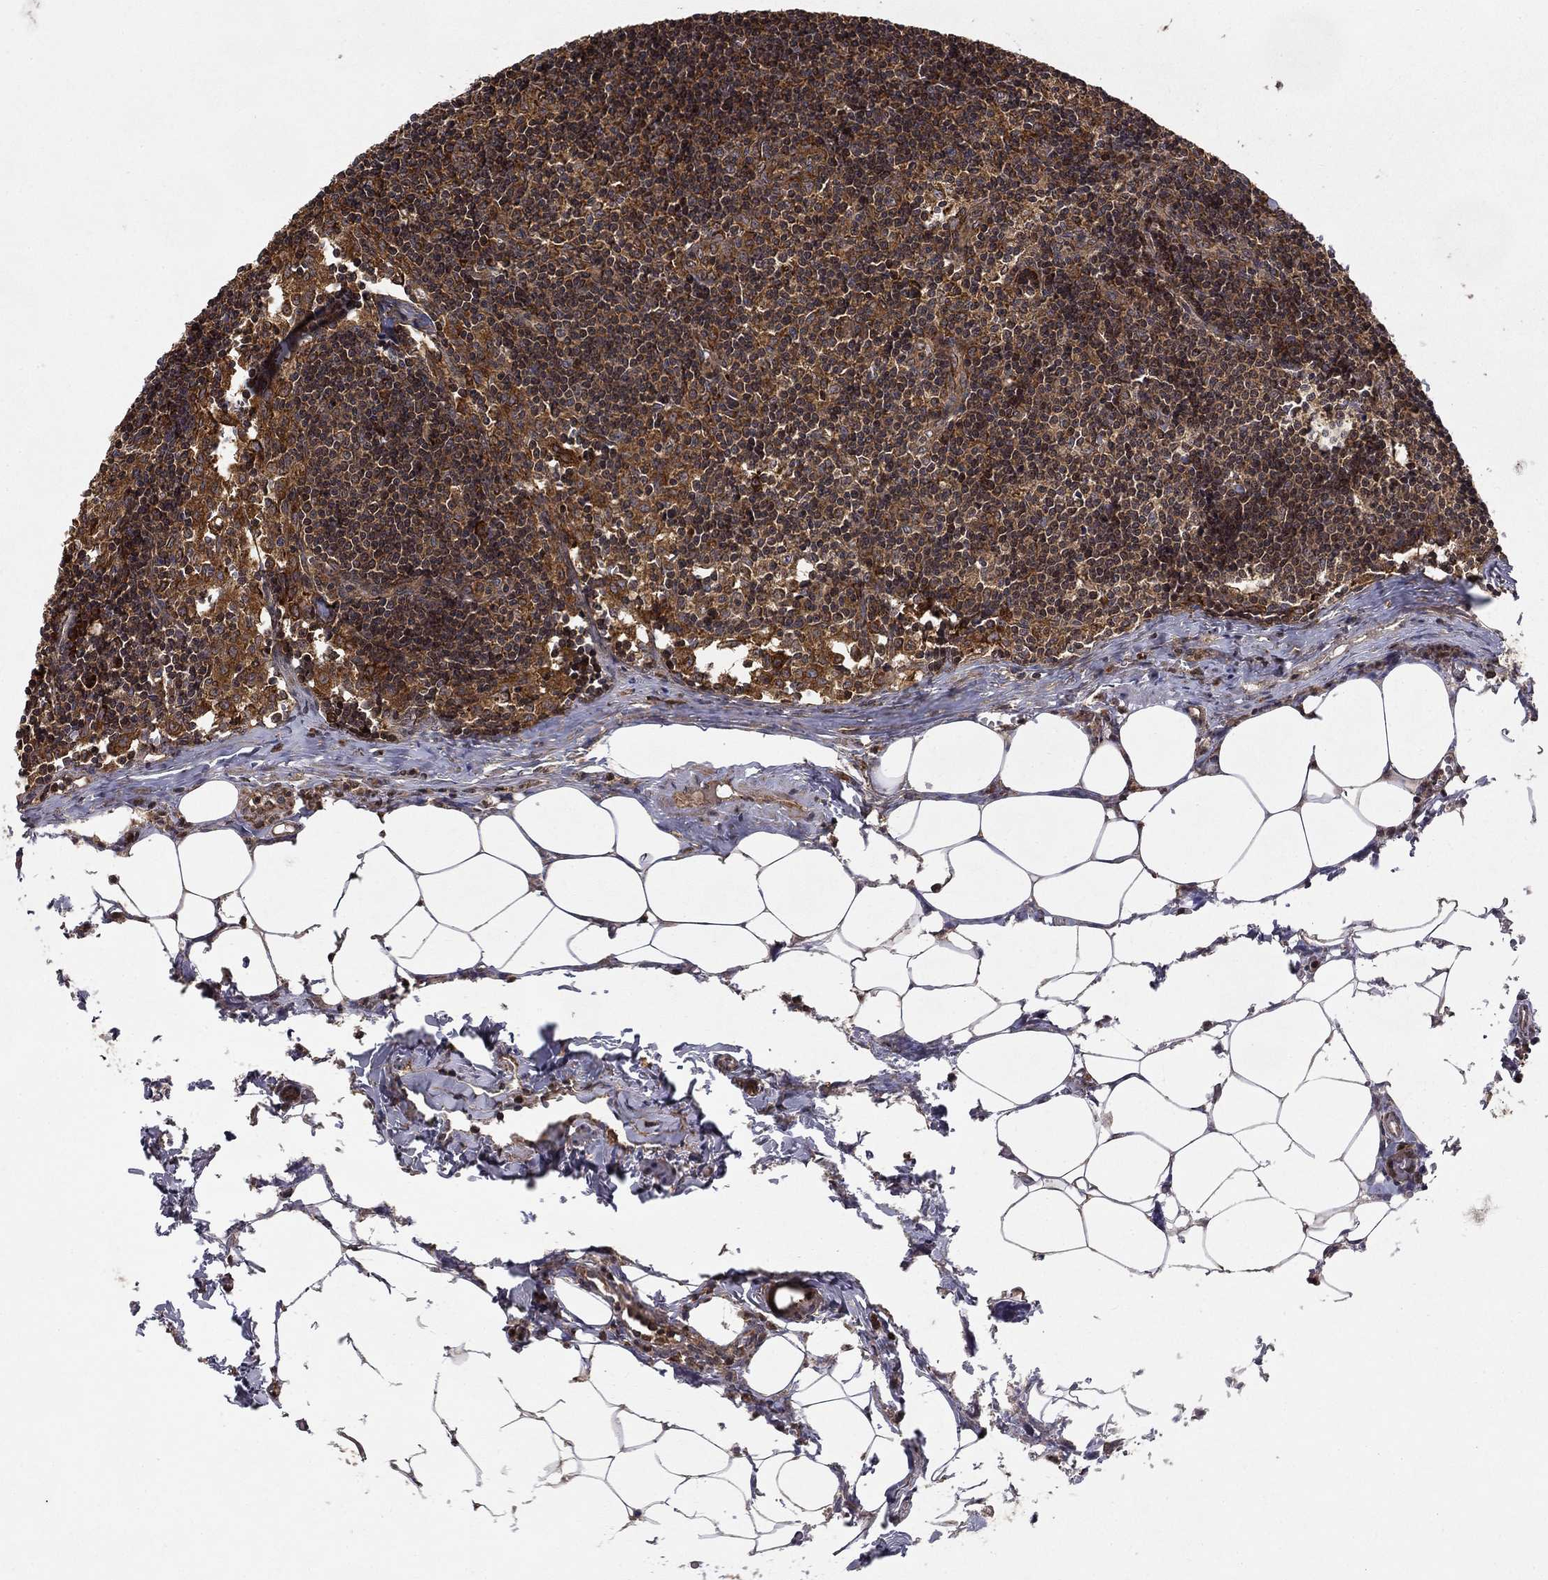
{"staining": {"intensity": "moderate", "quantity": ">75%", "location": "cytoplasmic/membranous,nuclear"}, "tissue": "lymph node", "cell_type": "Non-germinal center cells", "image_type": "normal", "snomed": [{"axis": "morphology", "description": "Normal tissue, NOS"}, {"axis": "topography", "description": "Lymph node"}], "caption": "Non-germinal center cells show medium levels of moderate cytoplasmic/membranous,nuclear staining in approximately >75% of cells in unremarkable lymph node.", "gene": "BABAM2", "patient": {"sex": "female", "age": 51}}